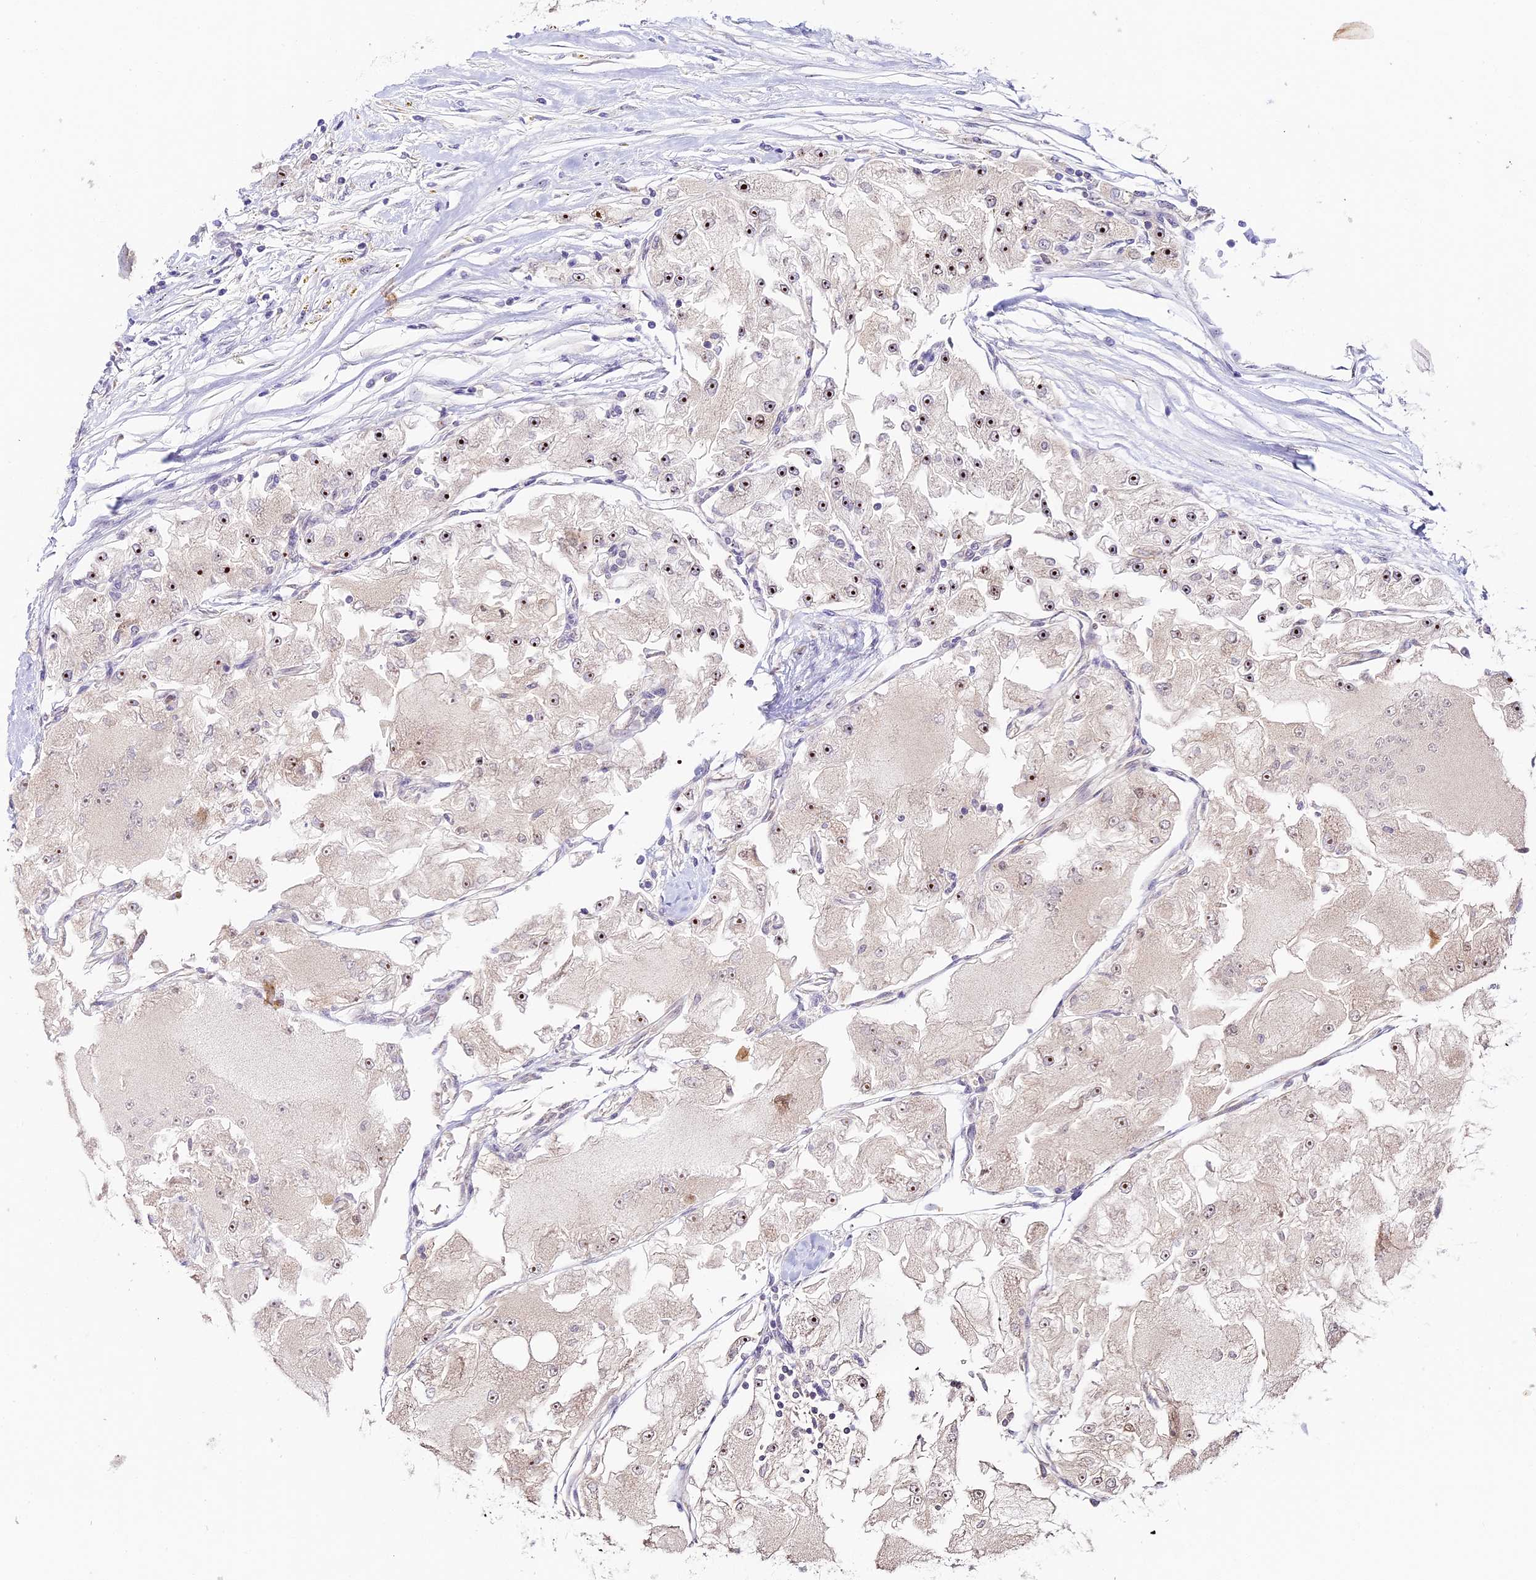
{"staining": {"intensity": "strong", "quantity": ">75%", "location": "nuclear"}, "tissue": "renal cancer", "cell_type": "Tumor cells", "image_type": "cancer", "snomed": [{"axis": "morphology", "description": "Adenocarcinoma, NOS"}, {"axis": "topography", "description": "Kidney"}], "caption": "Strong nuclear staining is seen in about >75% of tumor cells in renal cancer (adenocarcinoma). (IHC, brightfield microscopy, high magnification).", "gene": "RAD51", "patient": {"sex": "female", "age": 72}}